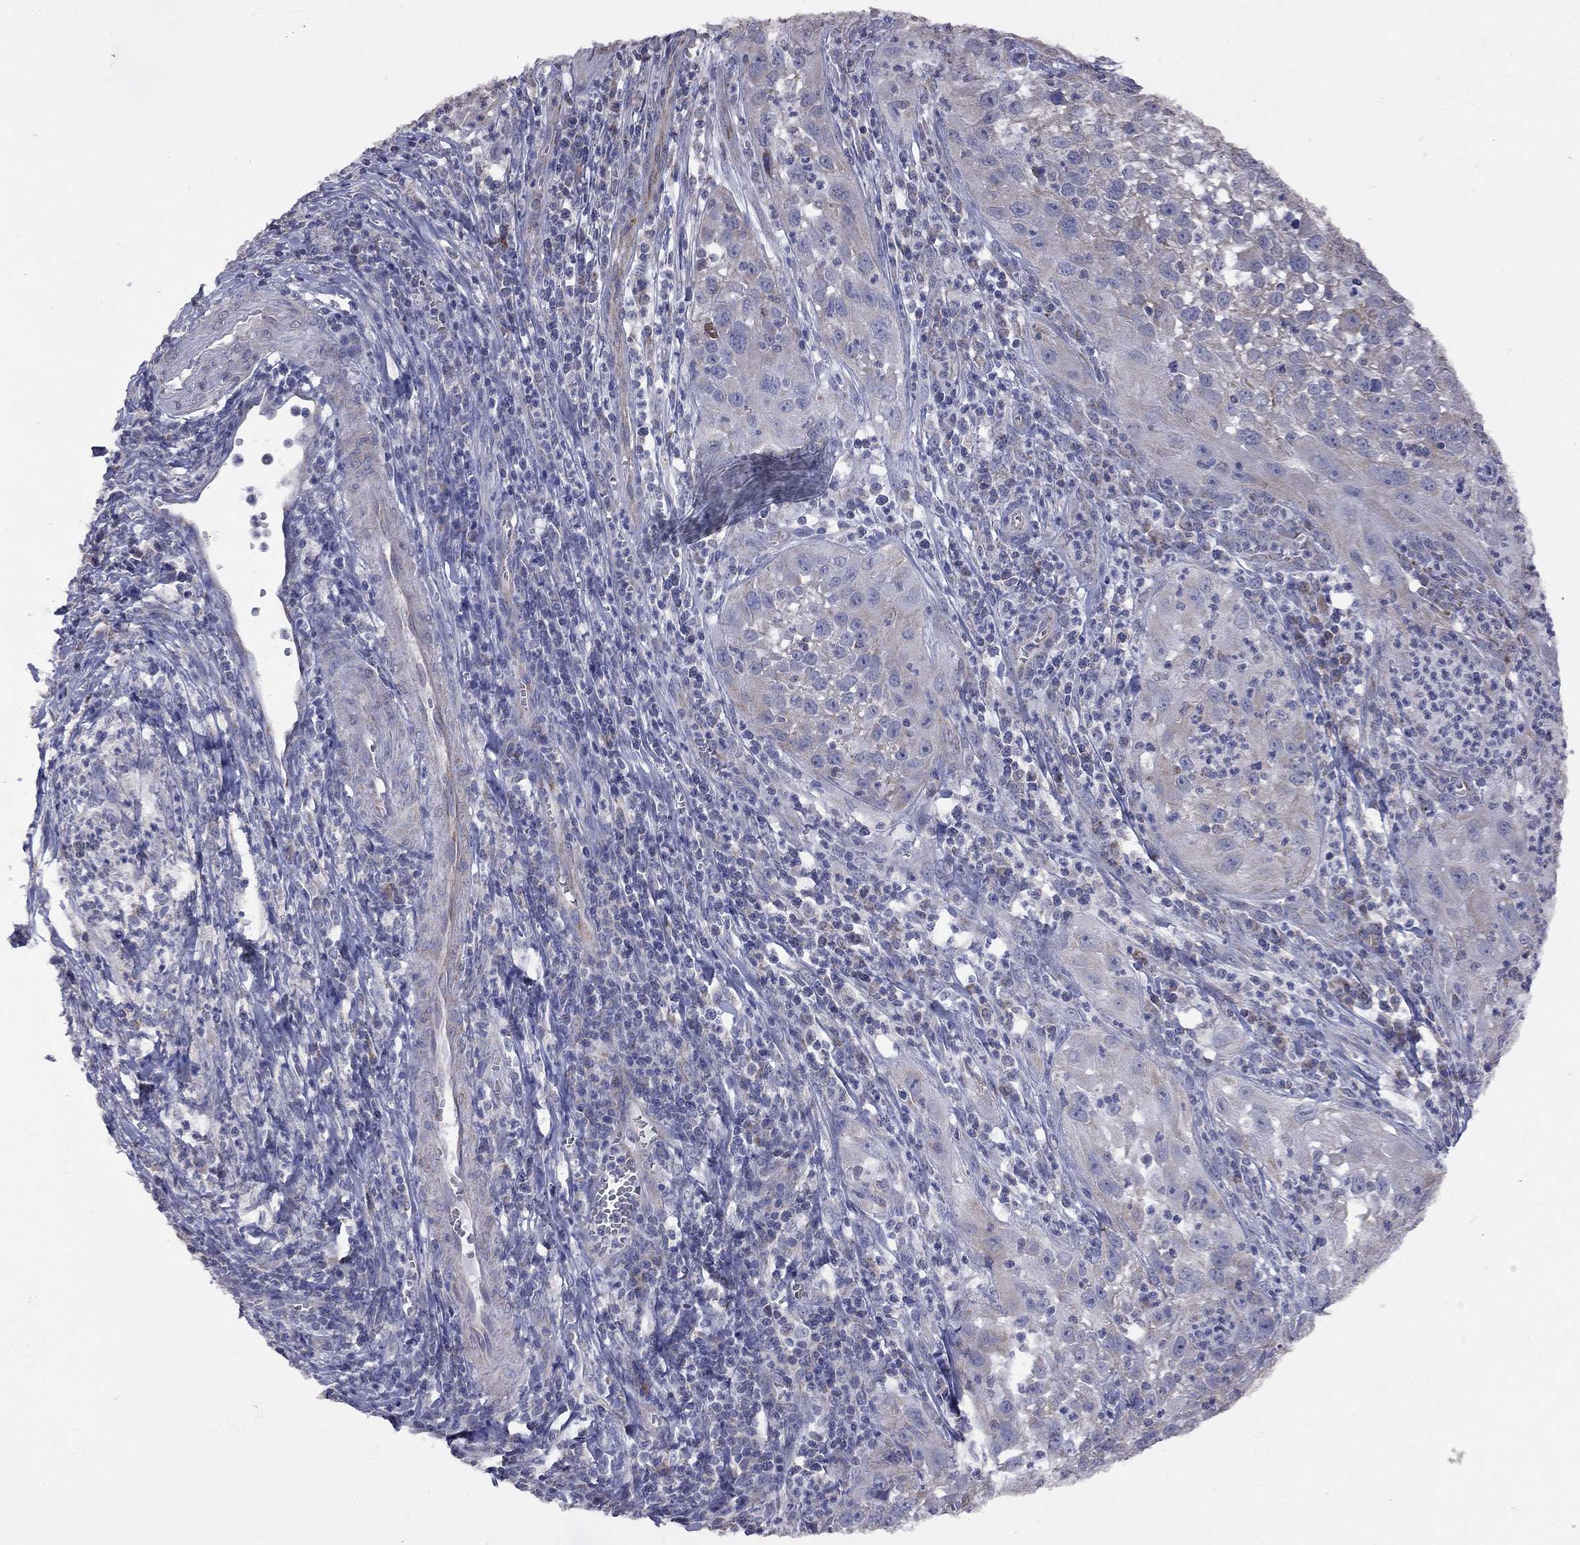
{"staining": {"intensity": "negative", "quantity": "none", "location": "none"}, "tissue": "cervical cancer", "cell_type": "Tumor cells", "image_type": "cancer", "snomed": [{"axis": "morphology", "description": "Squamous cell carcinoma, NOS"}, {"axis": "topography", "description": "Cervix"}], "caption": "Cervical cancer (squamous cell carcinoma) stained for a protein using immunohistochemistry (IHC) reveals no staining tumor cells.", "gene": "NDUFB1", "patient": {"sex": "female", "age": 32}}